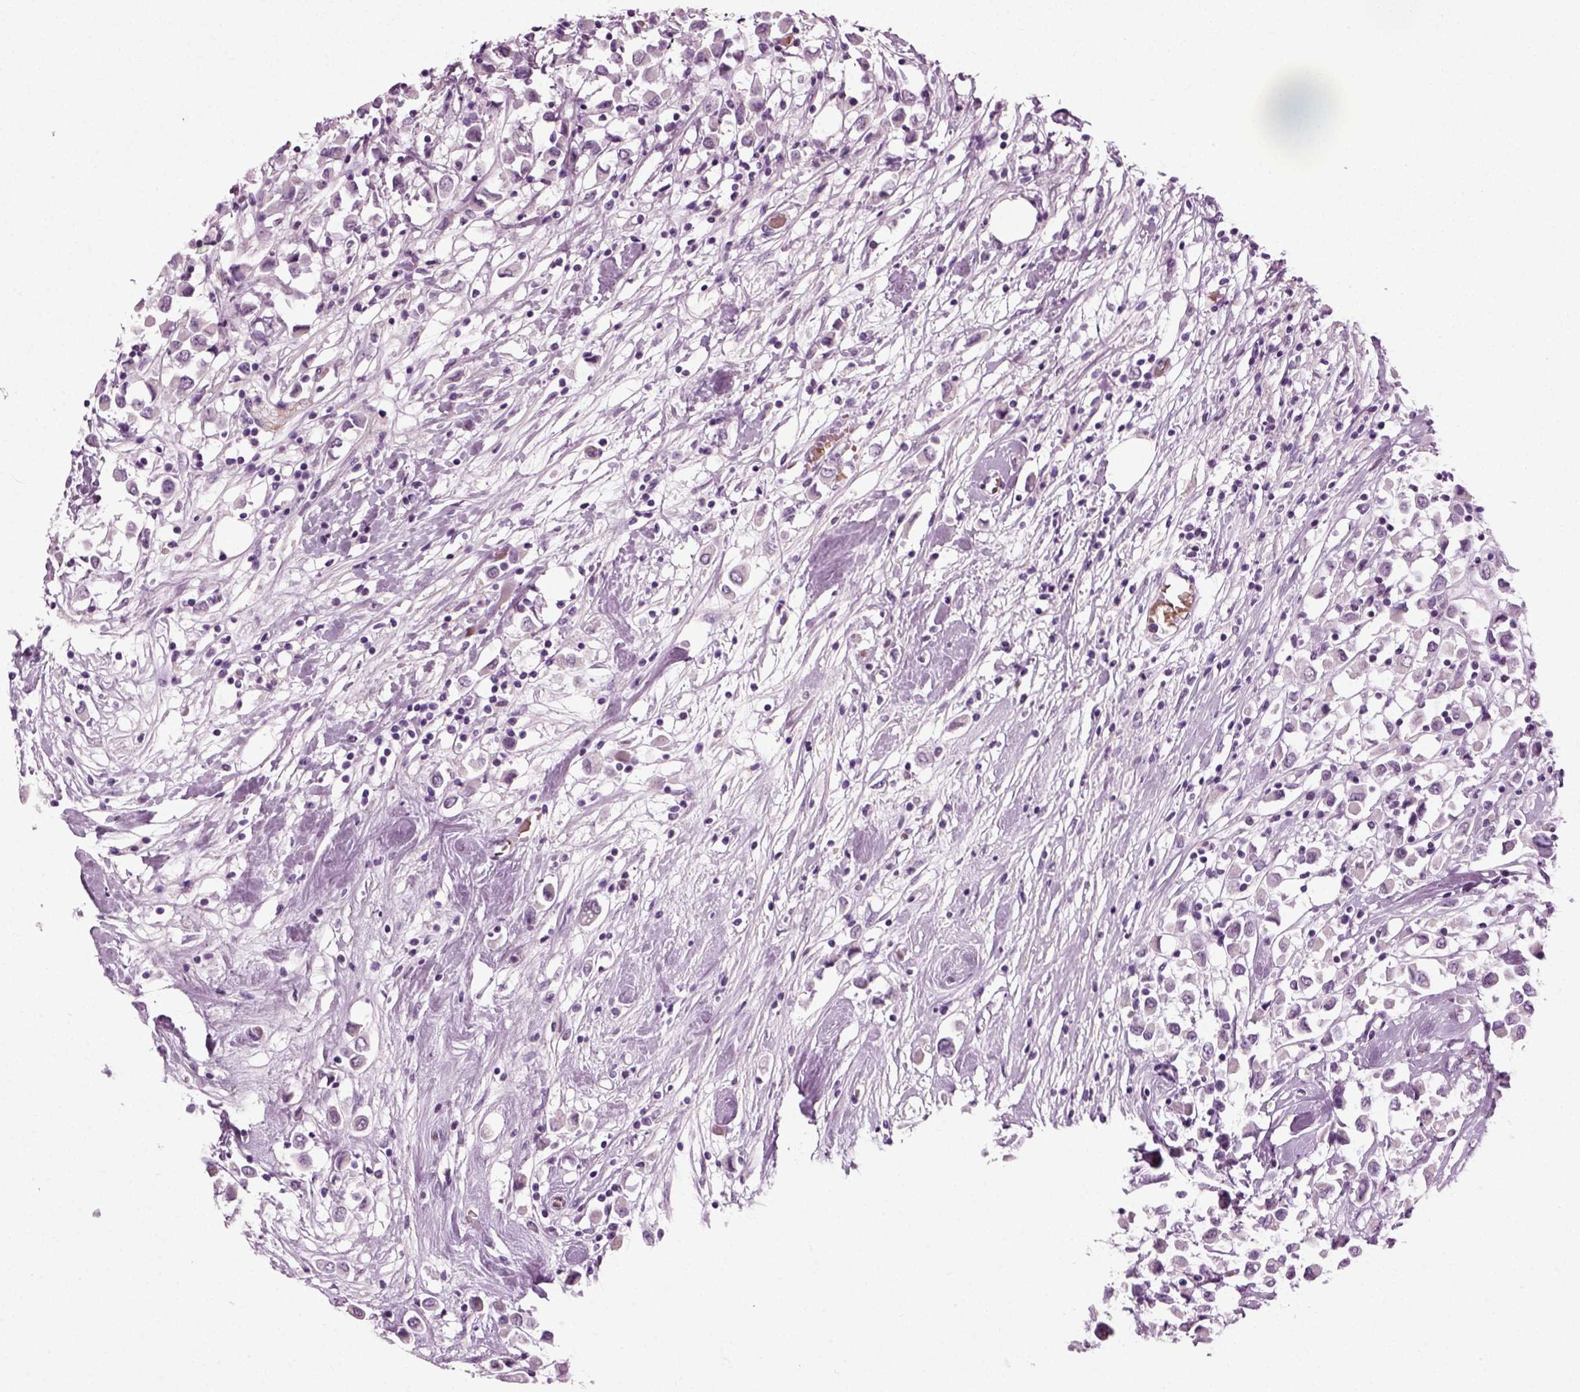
{"staining": {"intensity": "negative", "quantity": "none", "location": "none"}, "tissue": "breast cancer", "cell_type": "Tumor cells", "image_type": "cancer", "snomed": [{"axis": "morphology", "description": "Duct carcinoma"}, {"axis": "topography", "description": "Breast"}], "caption": "DAB immunohistochemical staining of human infiltrating ductal carcinoma (breast) demonstrates no significant positivity in tumor cells.", "gene": "ZC2HC1C", "patient": {"sex": "female", "age": 61}}